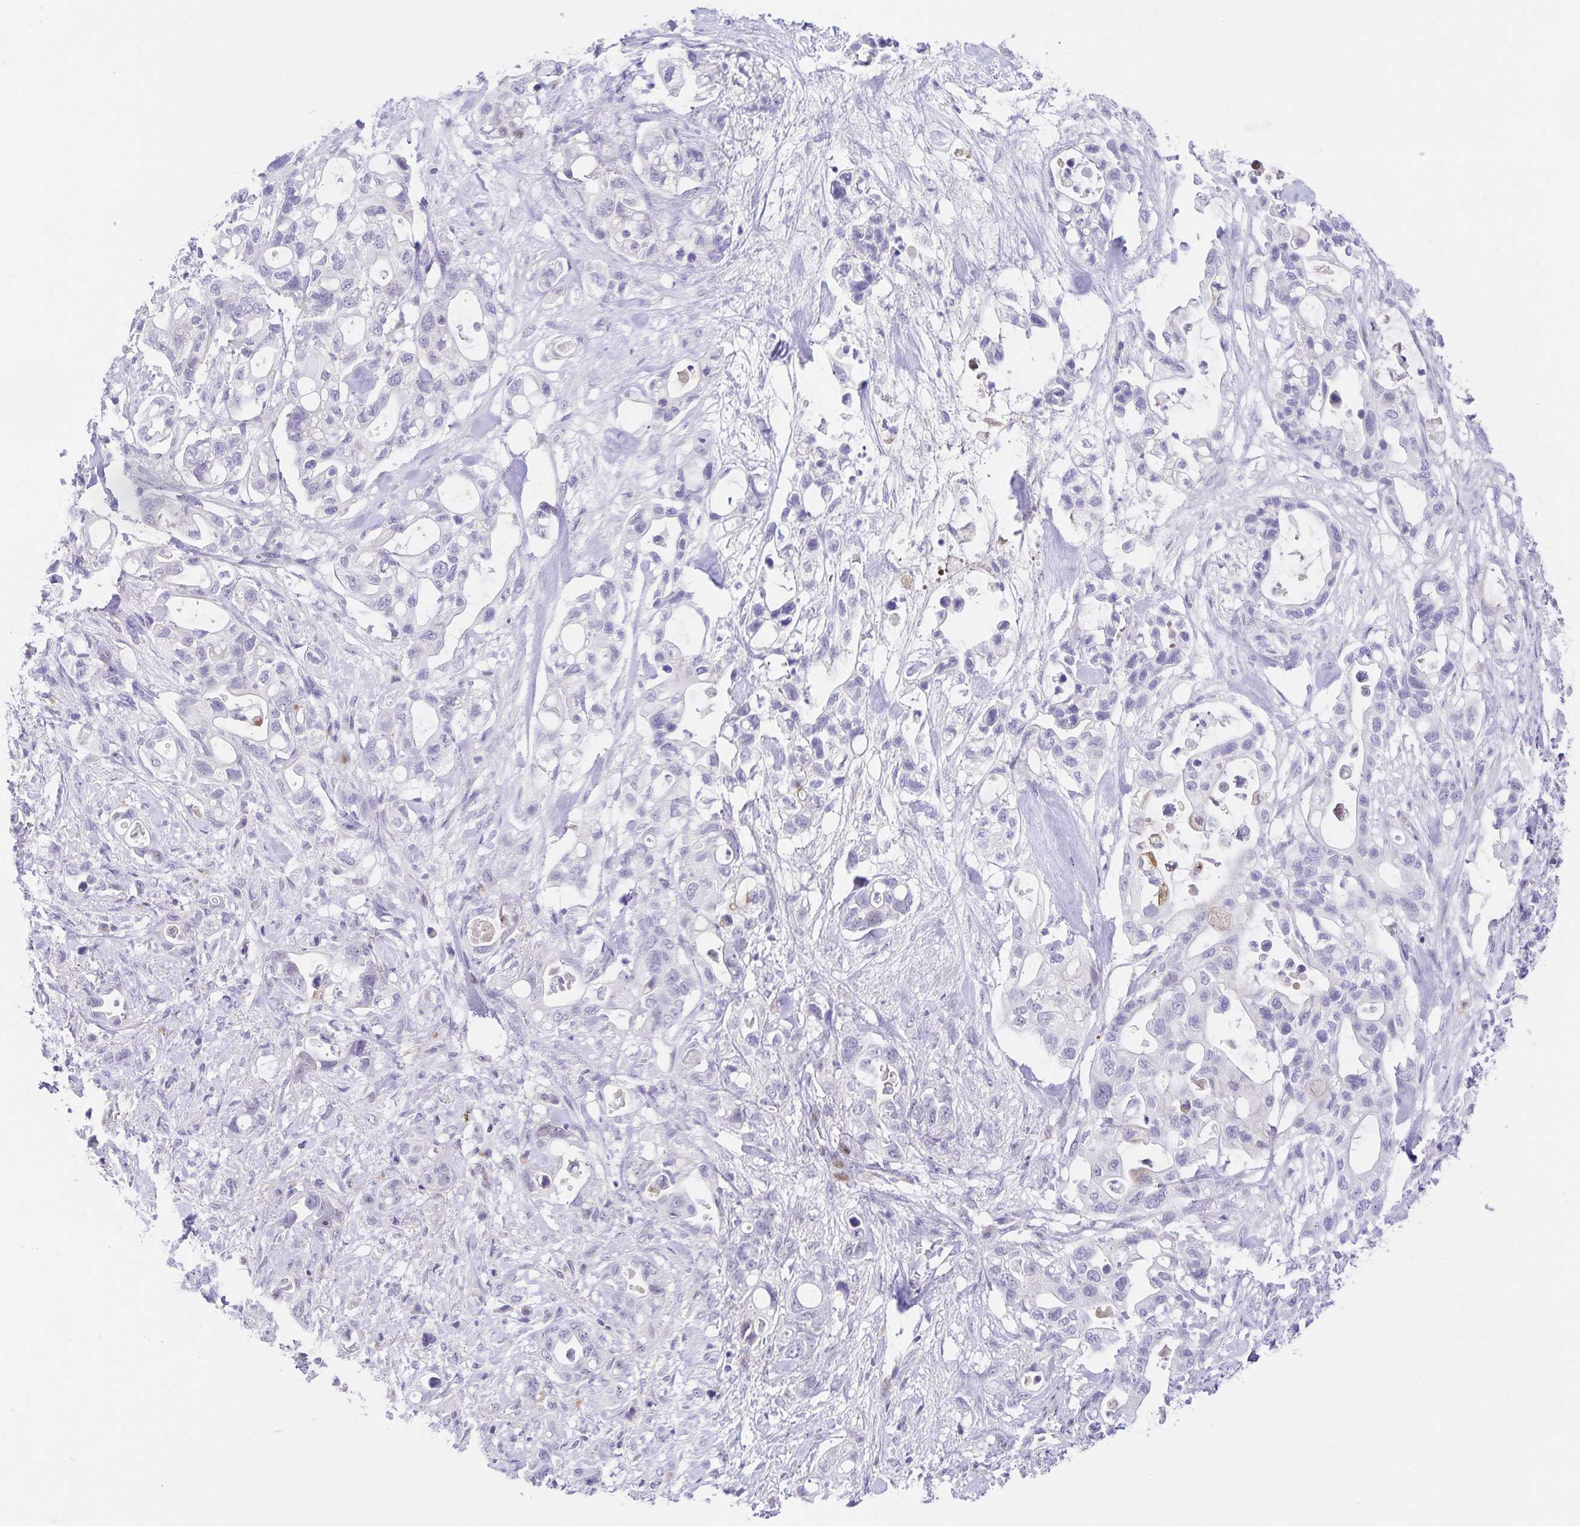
{"staining": {"intensity": "negative", "quantity": "none", "location": "none"}, "tissue": "pancreatic cancer", "cell_type": "Tumor cells", "image_type": "cancer", "snomed": [{"axis": "morphology", "description": "Adenocarcinoma, NOS"}, {"axis": "topography", "description": "Pancreas"}], "caption": "This is an IHC histopathology image of human pancreatic adenocarcinoma. There is no positivity in tumor cells.", "gene": "KBTBD13", "patient": {"sex": "female", "age": 72}}